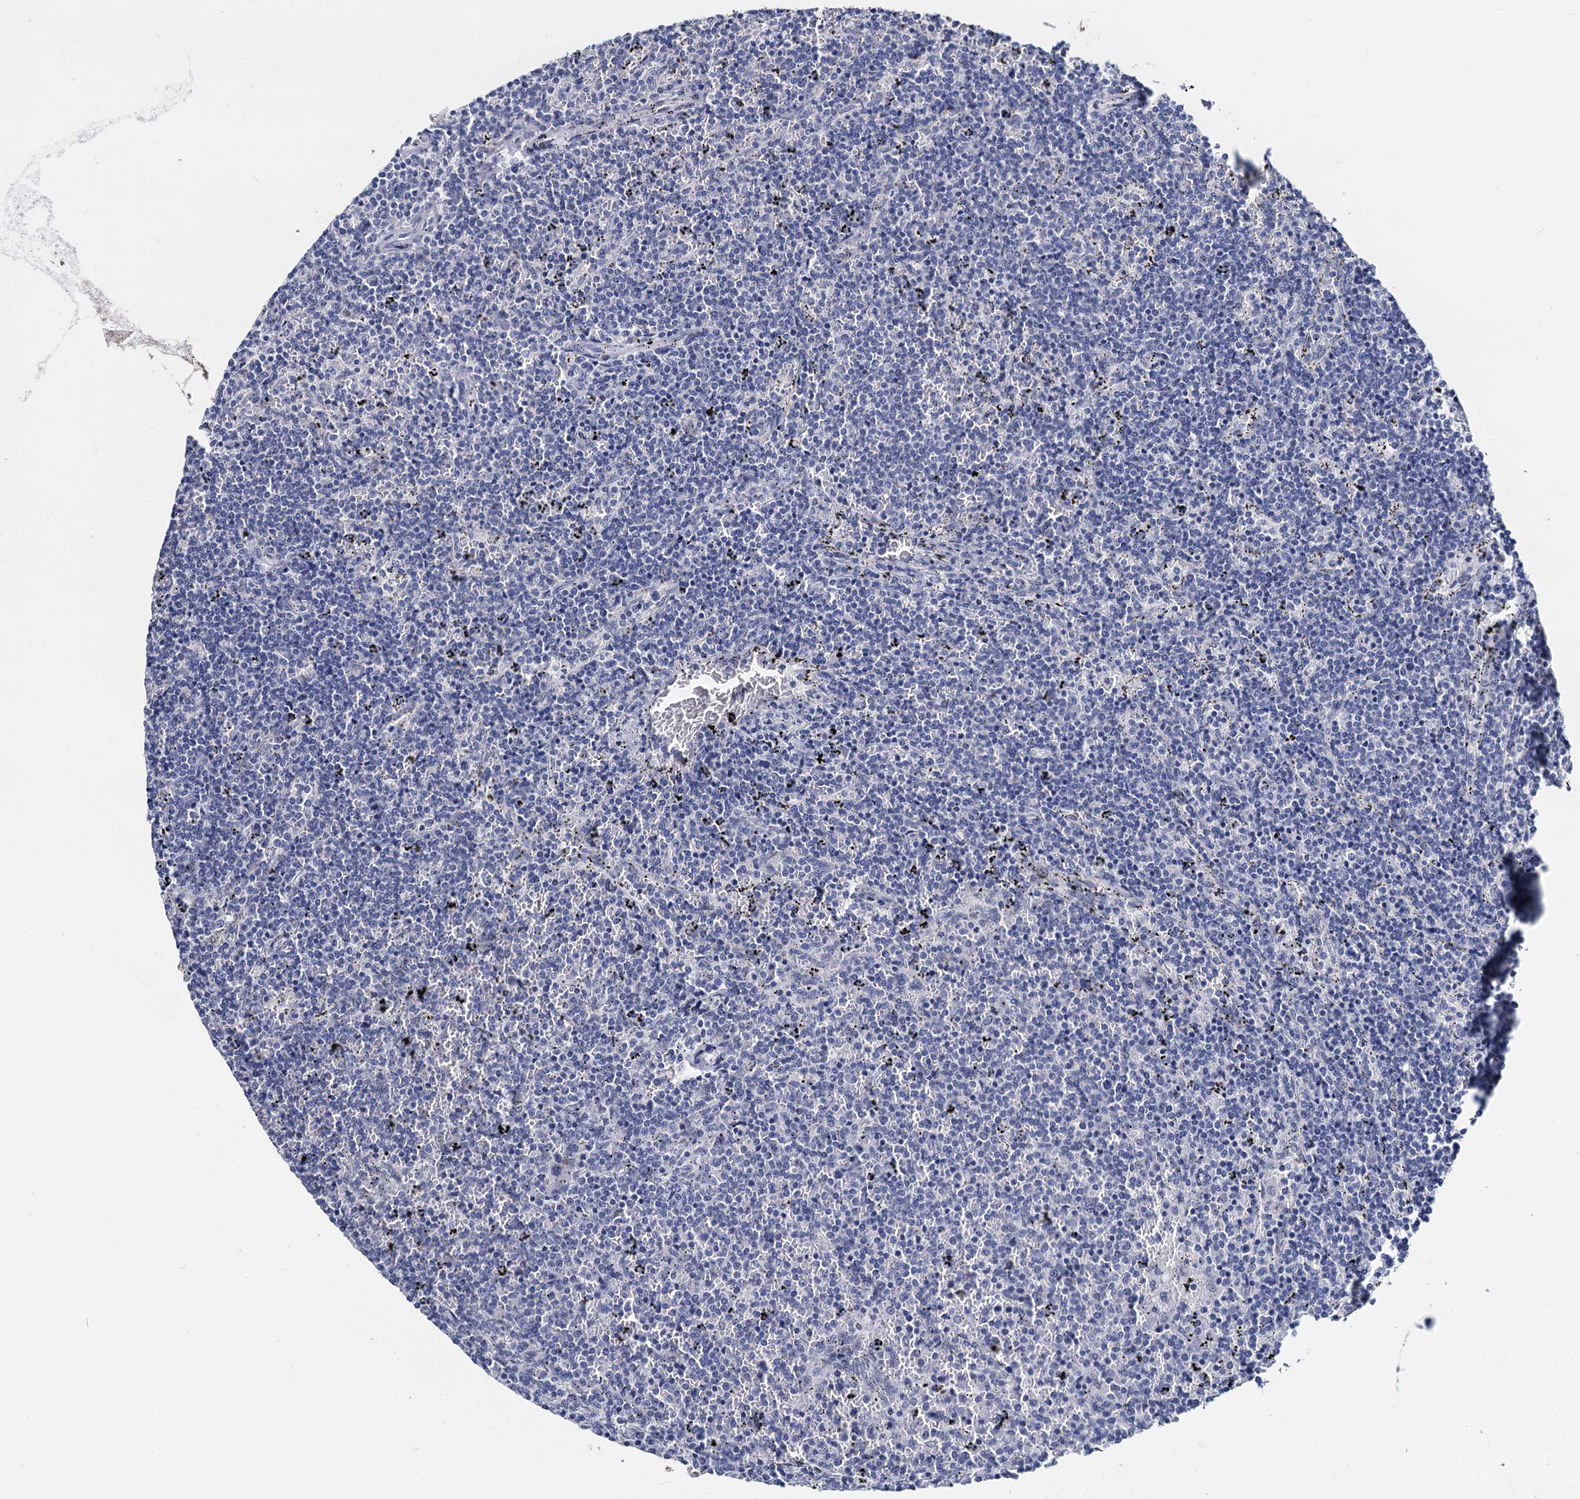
{"staining": {"intensity": "negative", "quantity": "none", "location": "none"}, "tissue": "lymphoma", "cell_type": "Tumor cells", "image_type": "cancer", "snomed": [{"axis": "morphology", "description": "Malignant lymphoma, non-Hodgkin's type, Low grade"}, {"axis": "topography", "description": "Spleen"}], "caption": "Histopathology image shows no significant protein staining in tumor cells of lymphoma.", "gene": "MAGEA4", "patient": {"sex": "female", "age": 50}}